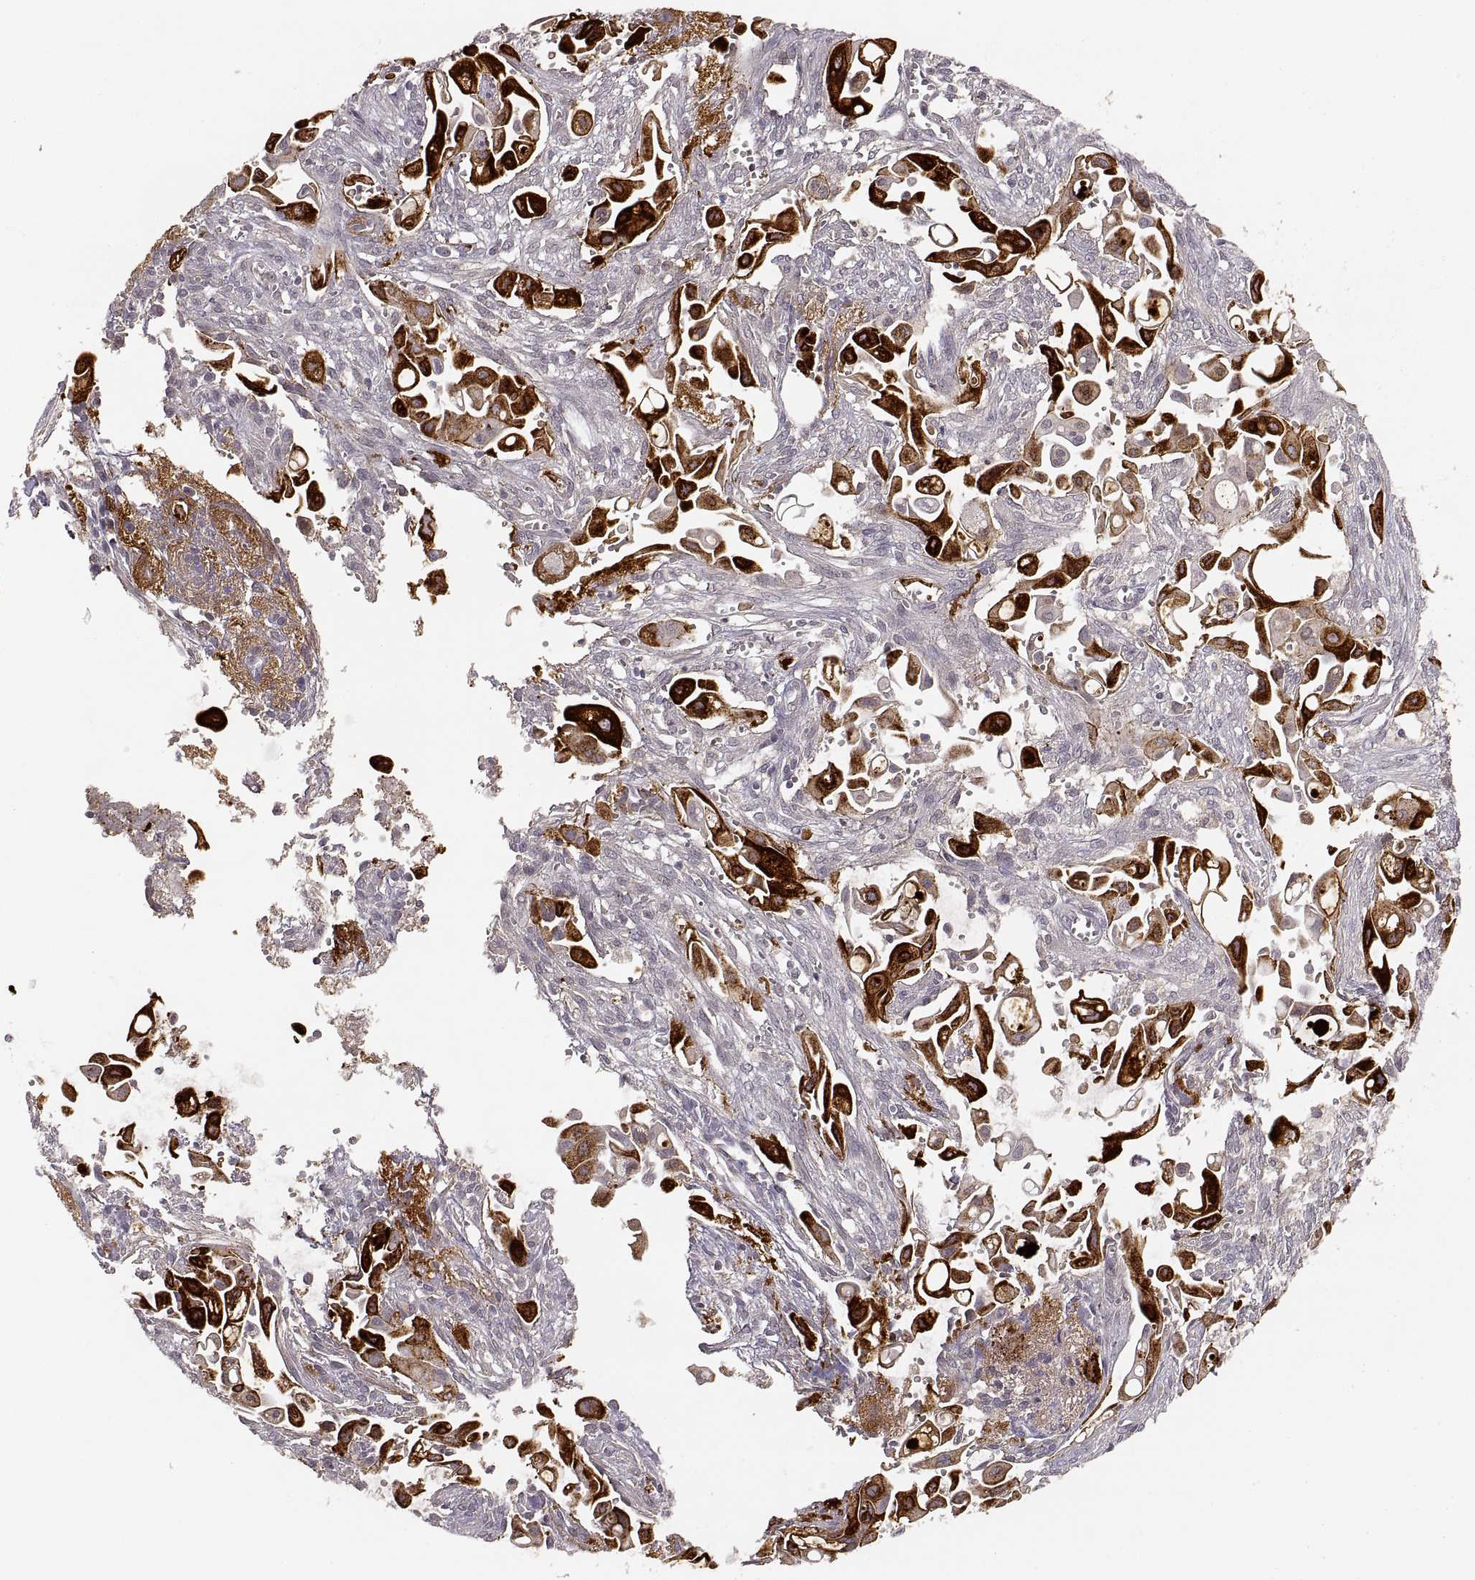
{"staining": {"intensity": "strong", "quantity": ">75%", "location": "cytoplasmic/membranous"}, "tissue": "pancreatic cancer", "cell_type": "Tumor cells", "image_type": "cancer", "snomed": [{"axis": "morphology", "description": "Adenocarcinoma, NOS"}, {"axis": "topography", "description": "Pancreas"}], "caption": "A high amount of strong cytoplasmic/membranous positivity is identified in approximately >75% of tumor cells in pancreatic cancer (adenocarcinoma) tissue.", "gene": "LAMC2", "patient": {"sex": "male", "age": 50}}